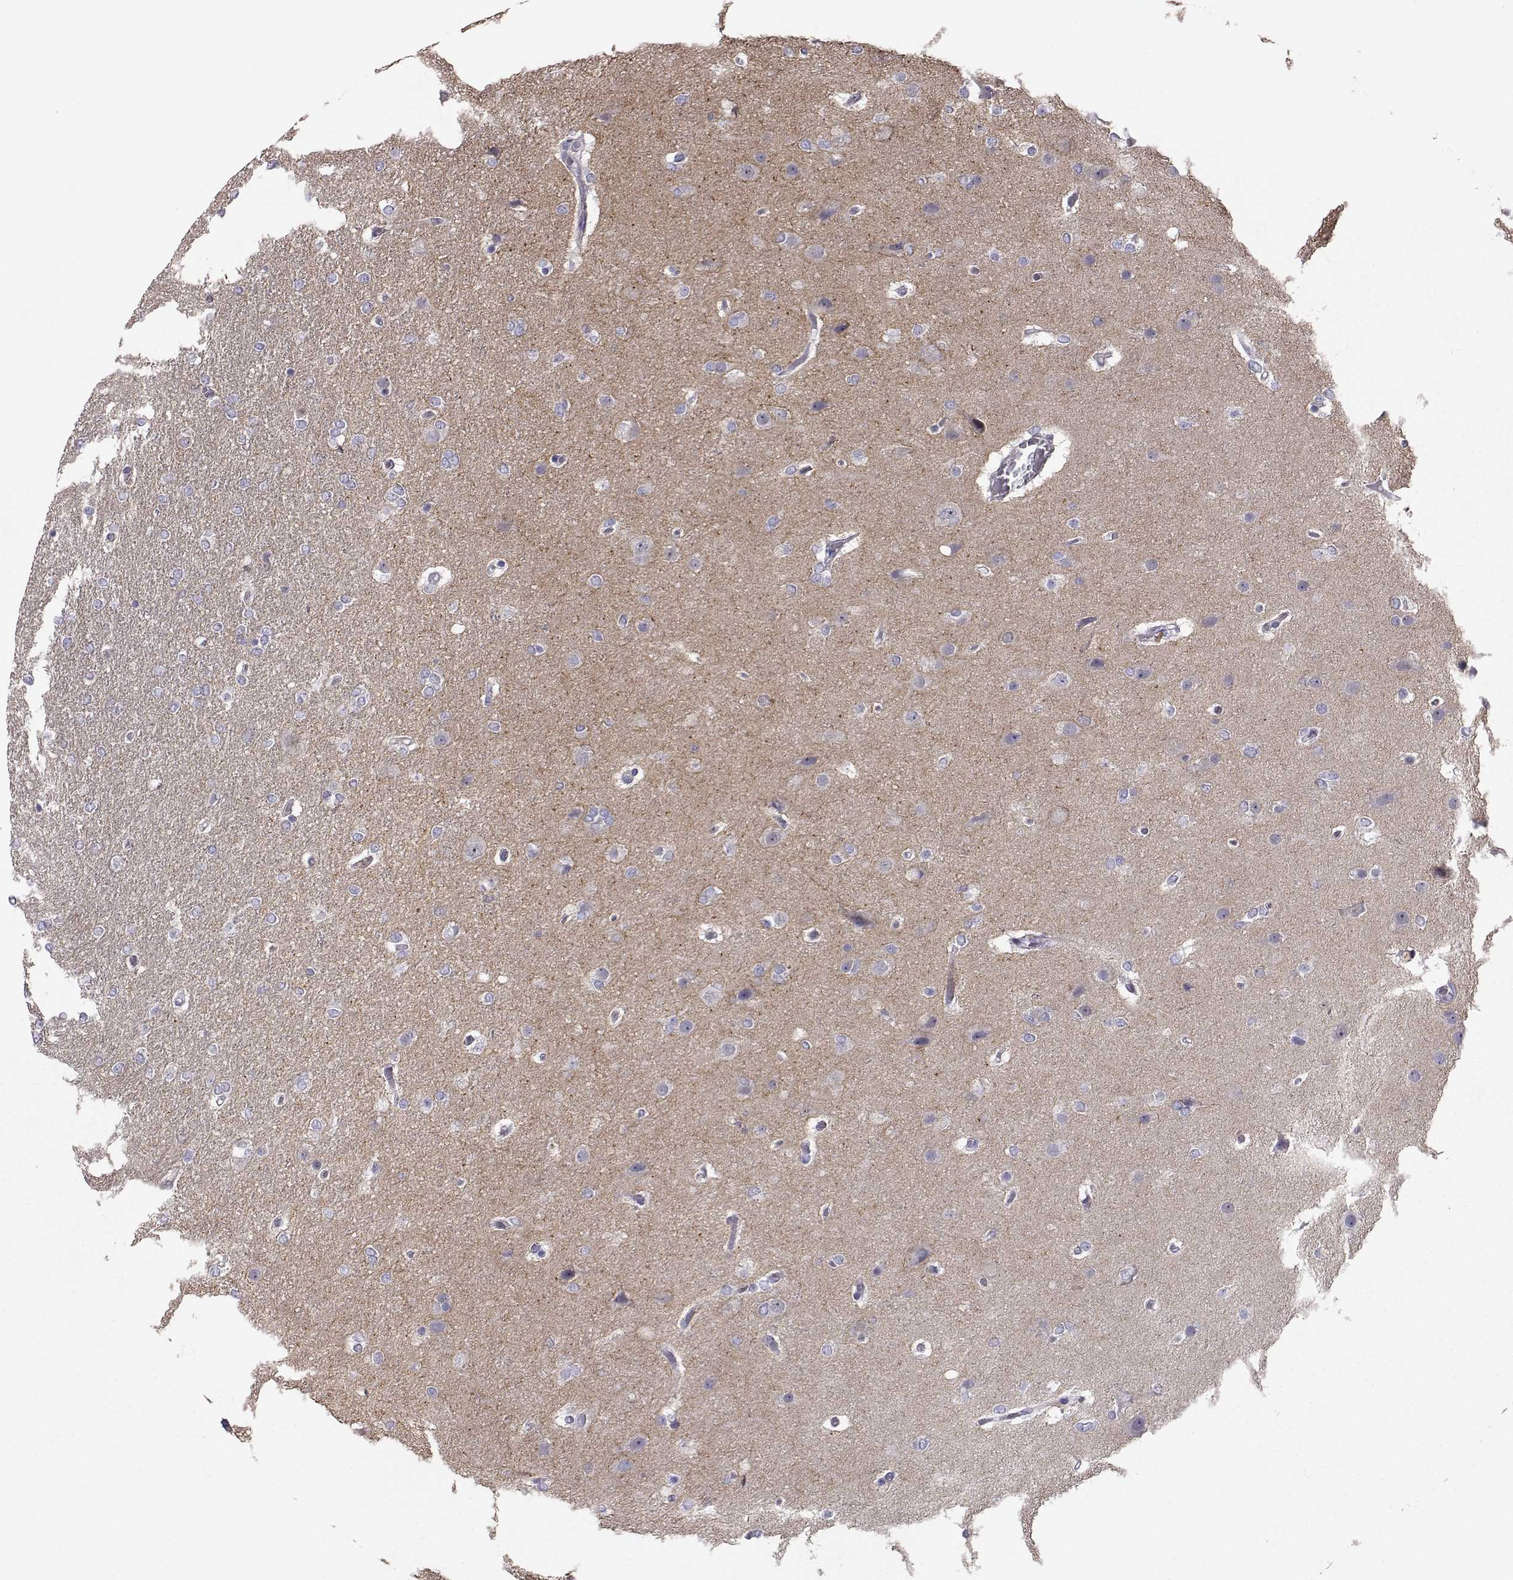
{"staining": {"intensity": "negative", "quantity": "none", "location": "none"}, "tissue": "glioma", "cell_type": "Tumor cells", "image_type": "cancer", "snomed": [{"axis": "morphology", "description": "Glioma, malignant, High grade"}, {"axis": "topography", "description": "Brain"}], "caption": "Tumor cells show no significant protein positivity in high-grade glioma (malignant). (DAB (3,3'-diaminobenzidine) immunohistochemistry, high magnification).", "gene": "NCAM2", "patient": {"sex": "female", "age": 61}}